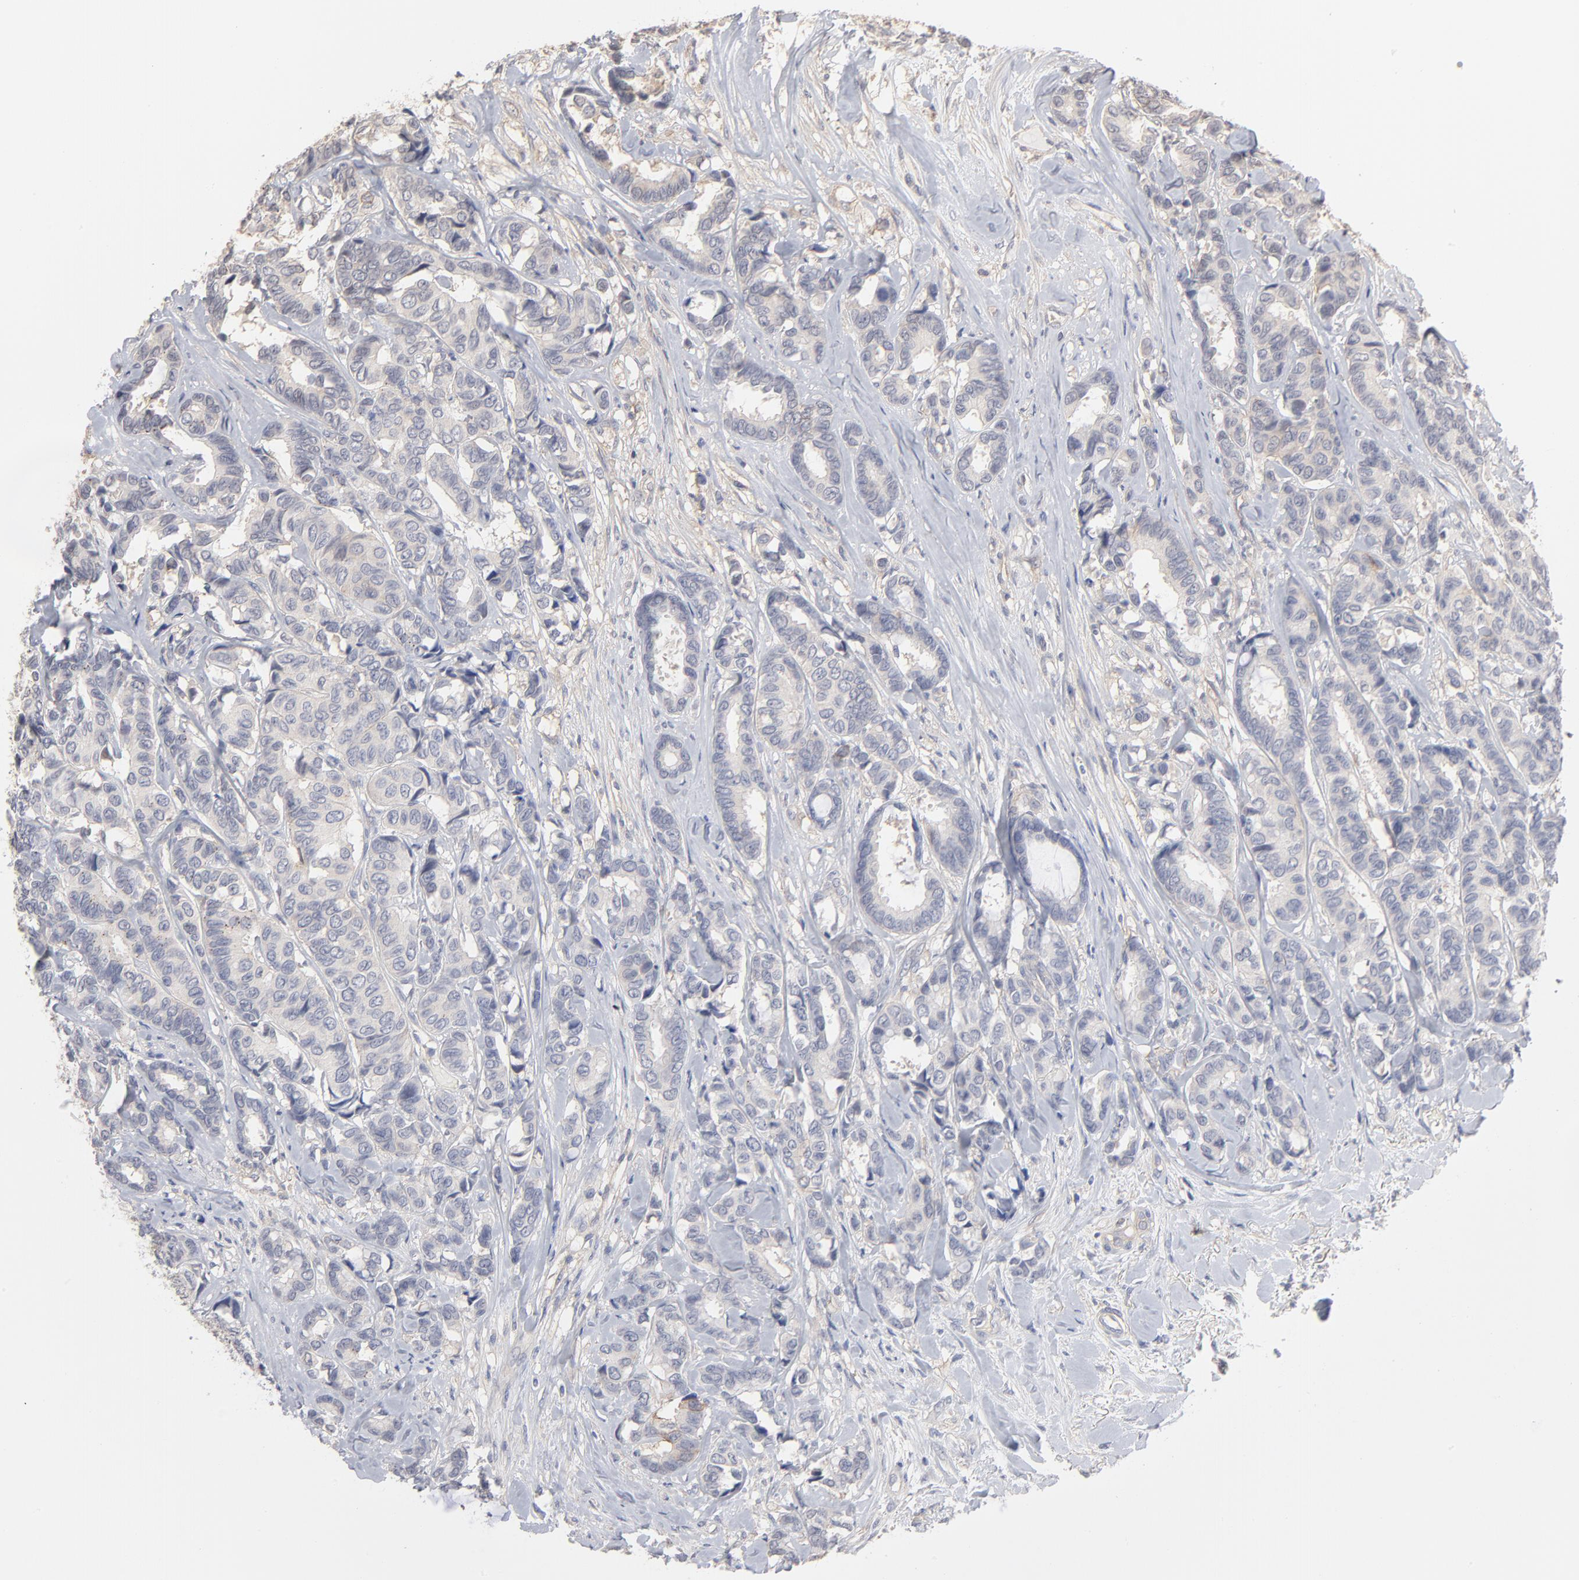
{"staining": {"intensity": "moderate", "quantity": "25%-75%", "location": "cytoplasmic/membranous"}, "tissue": "breast cancer", "cell_type": "Tumor cells", "image_type": "cancer", "snomed": [{"axis": "morphology", "description": "Duct carcinoma"}, {"axis": "topography", "description": "Breast"}], "caption": "Protein staining demonstrates moderate cytoplasmic/membranous positivity in about 25%-75% of tumor cells in infiltrating ductal carcinoma (breast).", "gene": "SLC16A1", "patient": {"sex": "female", "age": 87}}